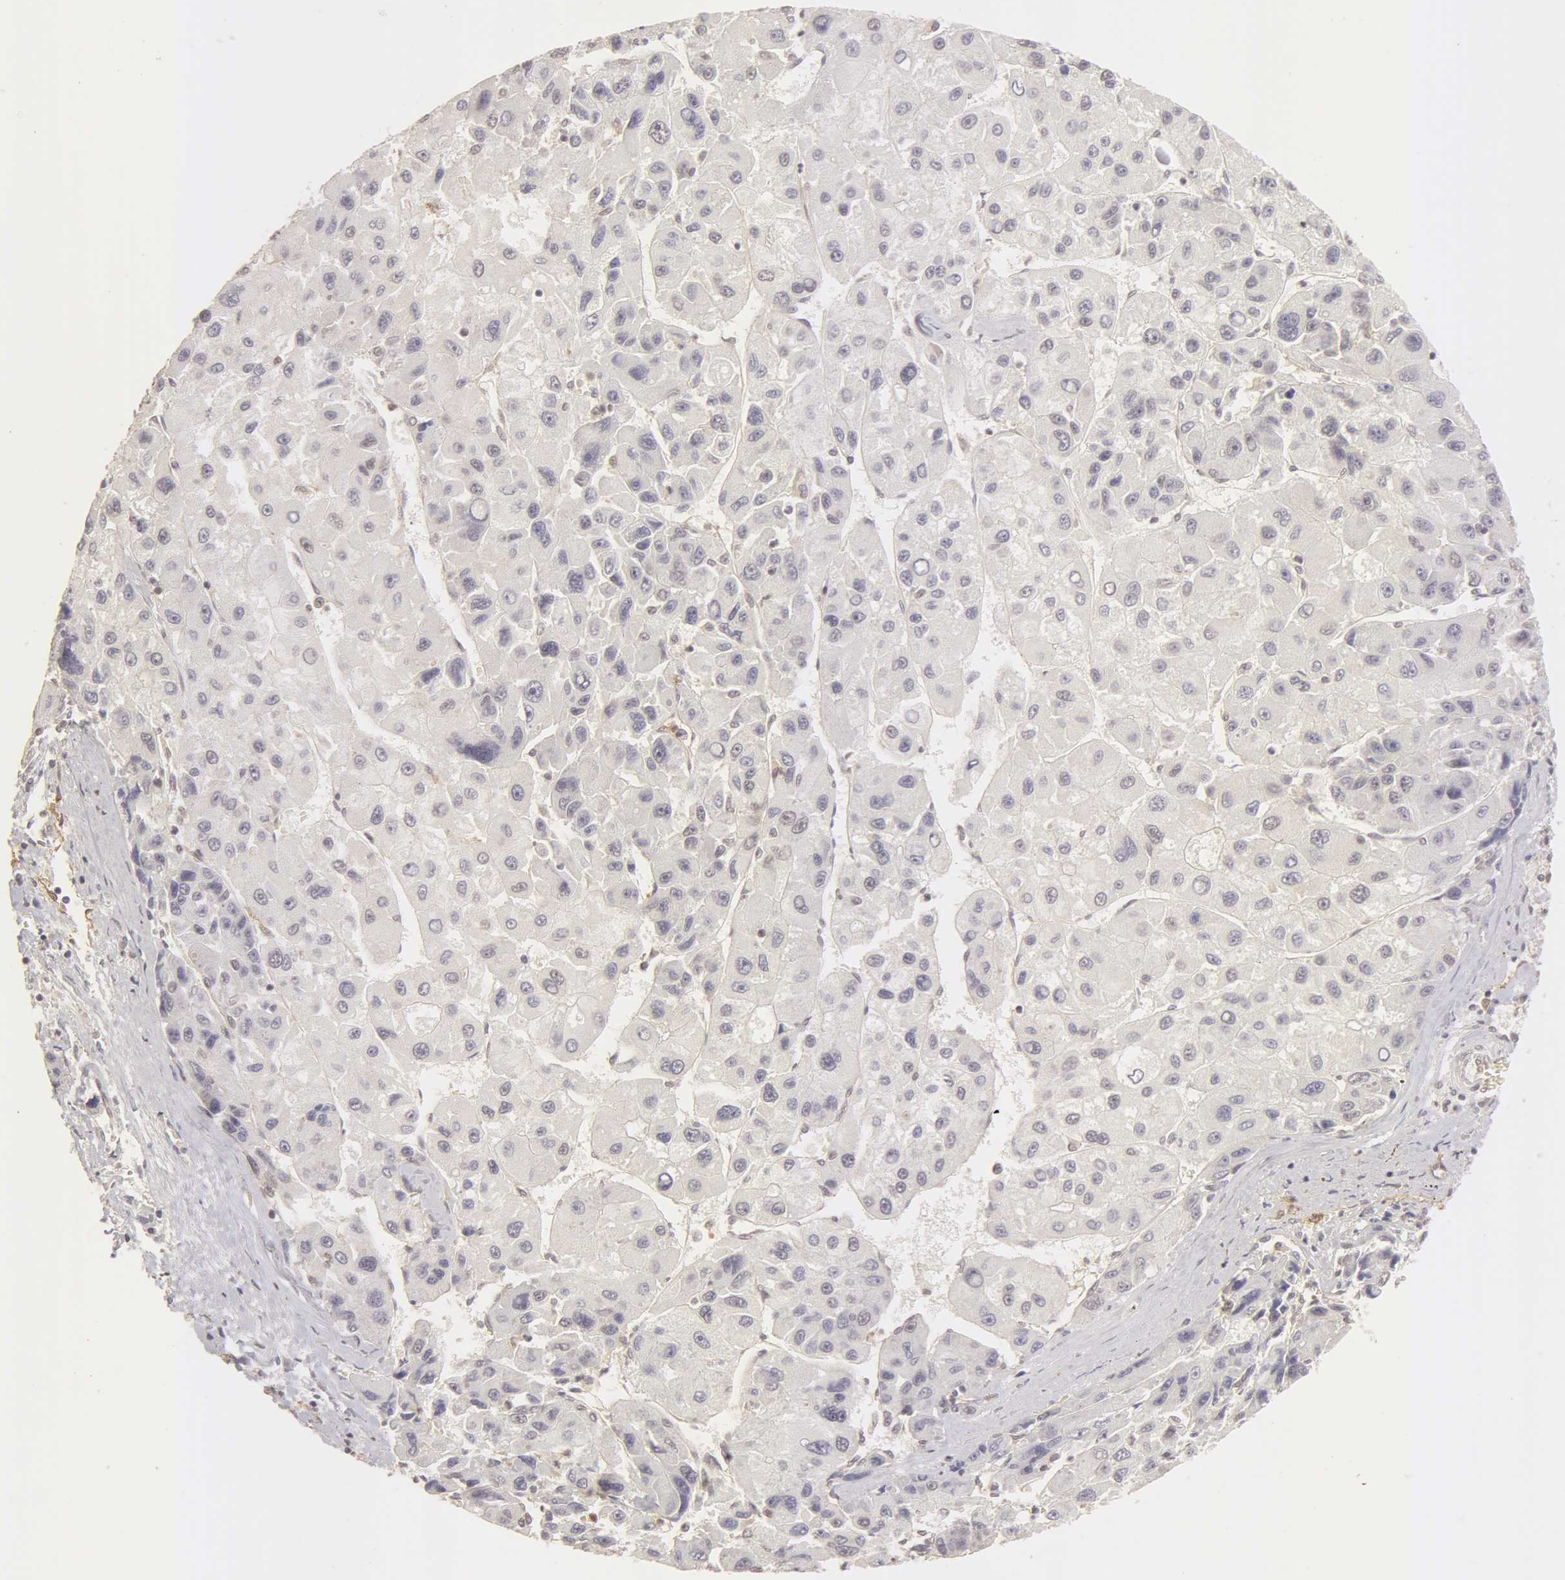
{"staining": {"intensity": "negative", "quantity": "none", "location": "none"}, "tissue": "liver cancer", "cell_type": "Tumor cells", "image_type": "cancer", "snomed": [{"axis": "morphology", "description": "Carcinoma, Hepatocellular, NOS"}, {"axis": "topography", "description": "Liver"}], "caption": "Protein analysis of liver cancer (hepatocellular carcinoma) demonstrates no significant staining in tumor cells.", "gene": "ADAM10", "patient": {"sex": "male", "age": 64}}